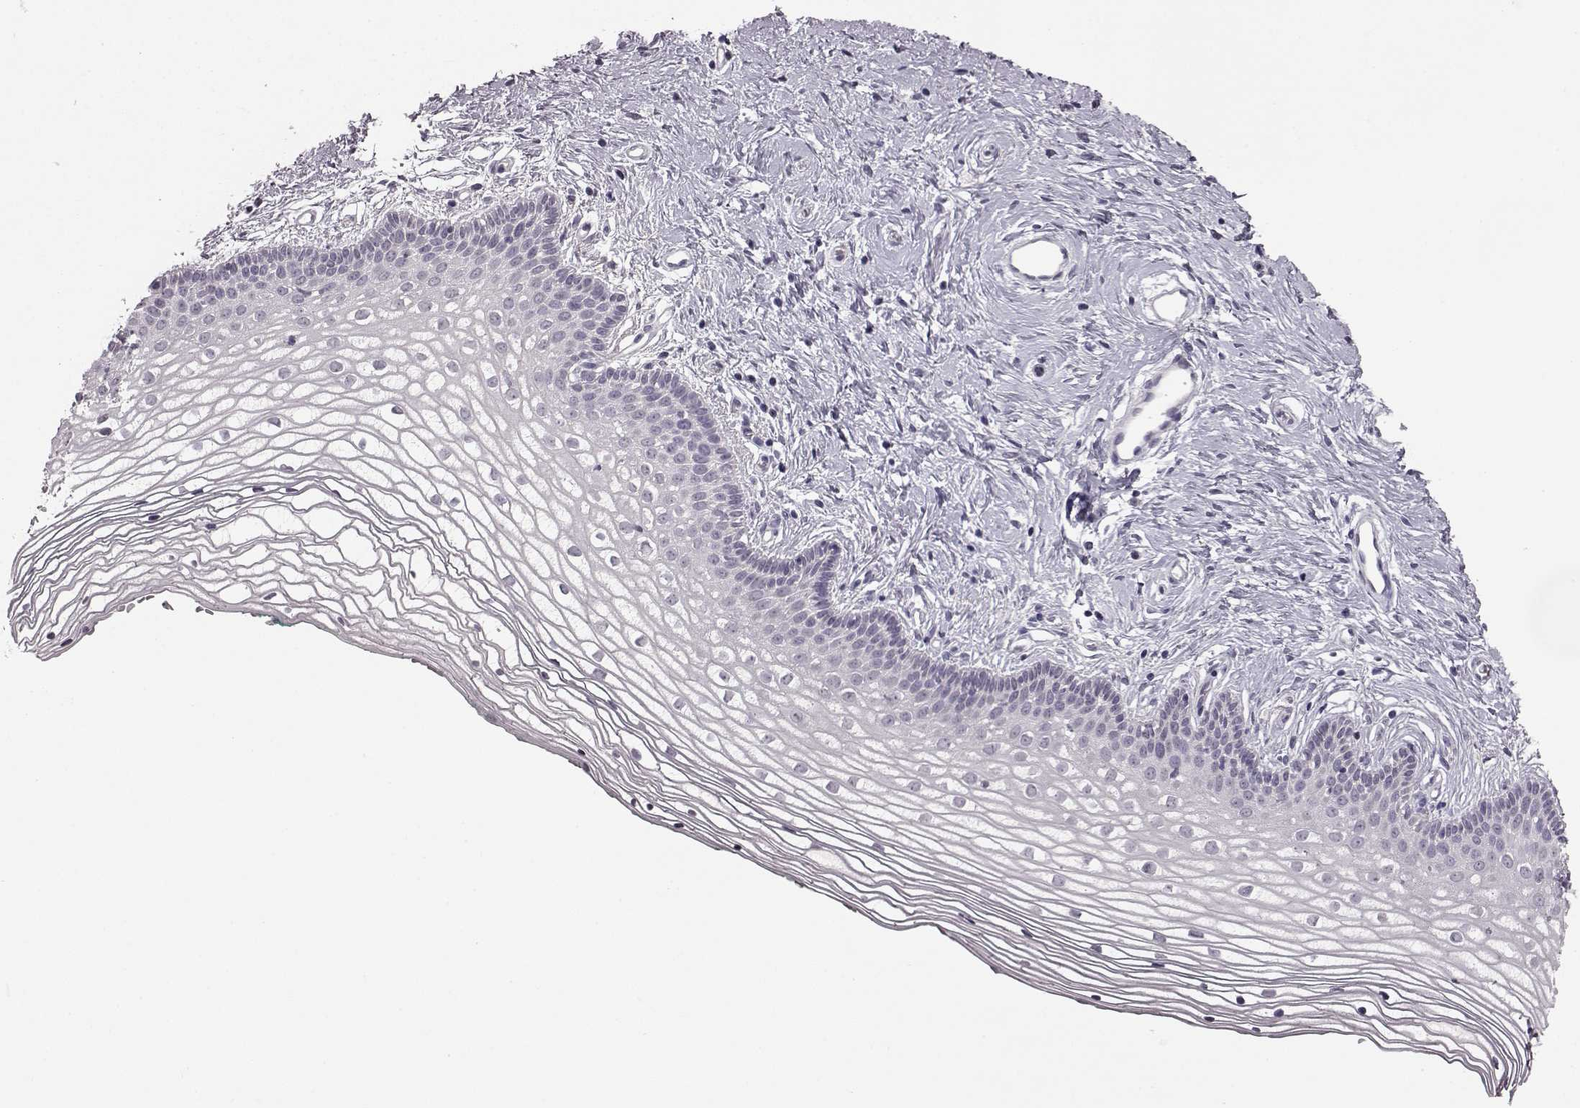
{"staining": {"intensity": "negative", "quantity": "none", "location": "none"}, "tissue": "vagina", "cell_type": "Squamous epithelial cells", "image_type": "normal", "snomed": [{"axis": "morphology", "description": "Normal tissue, NOS"}, {"axis": "topography", "description": "Vagina"}], "caption": "This photomicrograph is of unremarkable vagina stained with immunohistochemistry (IHC) to label a protein in brown with the nuclei are counter-stained blue. There is no positivity in squamous epithelial cells.", "gene": "LHB", "patient": {"sex": "female", "age": 36}}